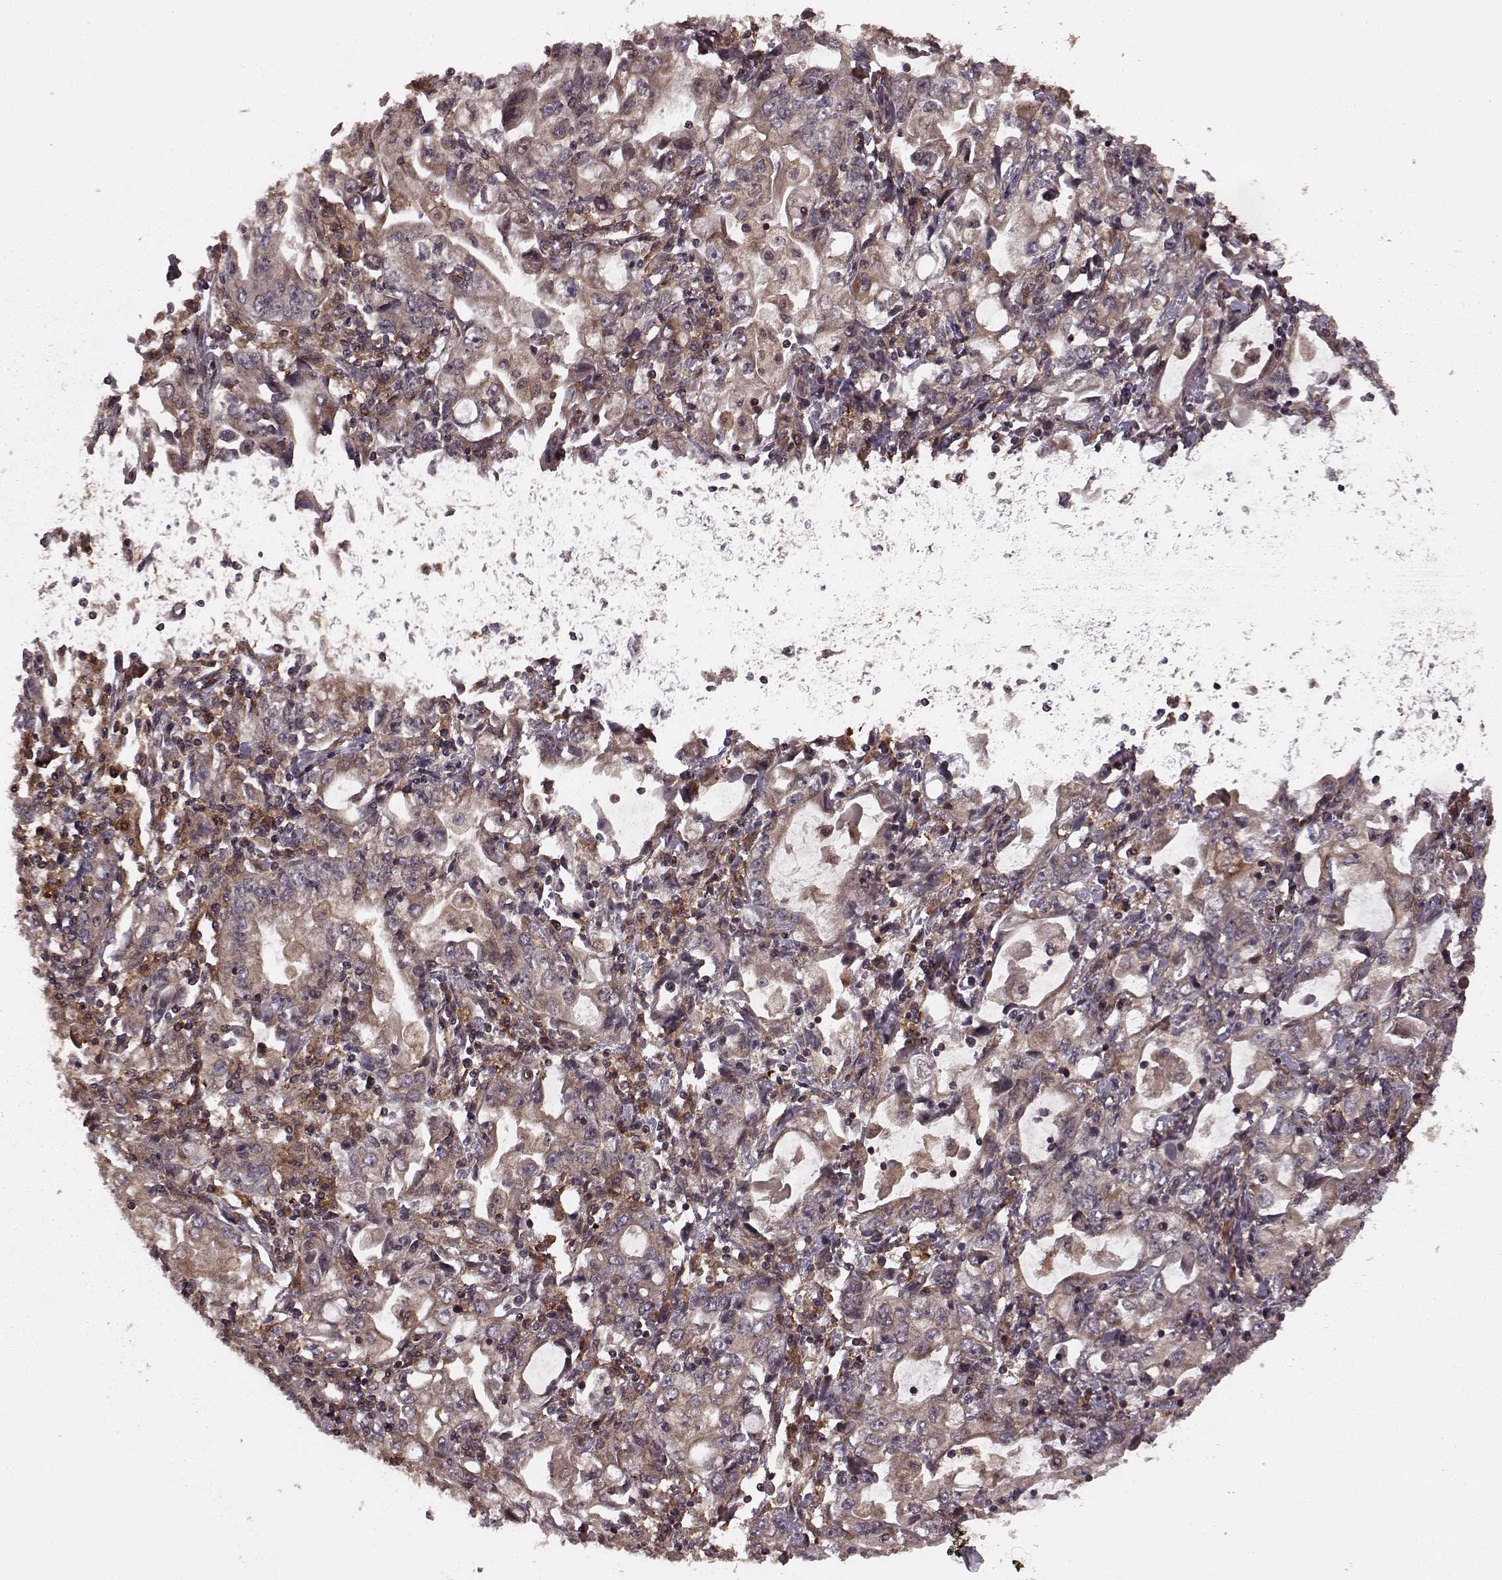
{"staining": {"intensity": "moderate", "quantity": ">75%", "location": "cytoplasmic/membranous"}, "tissue": "stomach cancer", "cell_type": "Tumor cells", "image_type": "cancer", "snomed": [{"axis": "morphology", "description": "Adenocarcinoma, NOS"}, {"axis": "topography", "description": "Stomach, lower"}], "caption": "An IHC micrograph of tumor tissue is shown. Protein staining in brown highlights moderate cytoplasmic/membranous positivity in stomach adenocarcinoma within tumor cells. Nuclei are stained in blue.", "gene": "AGPAT1", "patient": {"sex": "female", "age": 72}}